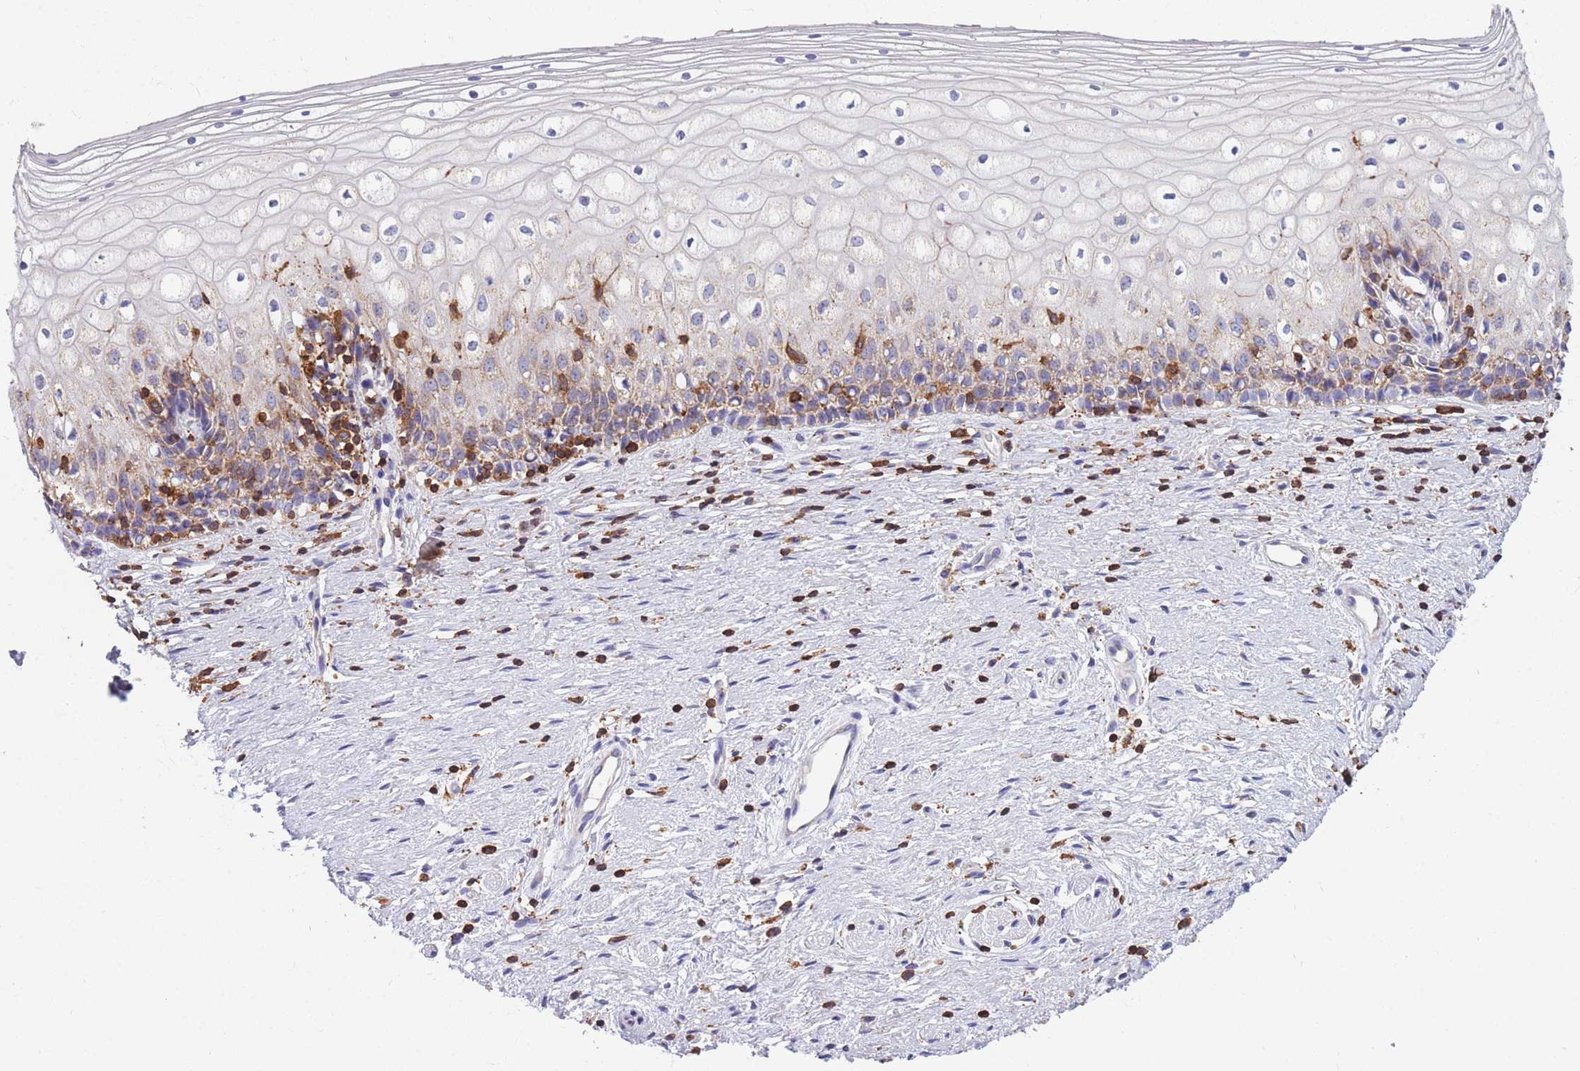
{"staining": {"intensity": "moderate", "quantity": "<25%", "location": "cytoplasmic/membranous"}, "tissue": "vagina", "cell_type": "Squamous epithelial cells", "image_type": "normal", "snomed": [{"axis": "morphology", "description": "Normal tissue, NOS"}, {"axis": "topography", "description": "Vagina"}], "caption": "Protein staining exhibits moderate cytoplasmic/membranous staining in approximately <25% of squamous epithelial cells in normal vagina. The protein is stained brown, and the nuclei are stained in blue (DAB (3,3'-diaminobenzidine) IHC with brightfield microscopy, high magnification).", "gene": "MRPL54", "patient": {"sex": "female", "age": 60}}